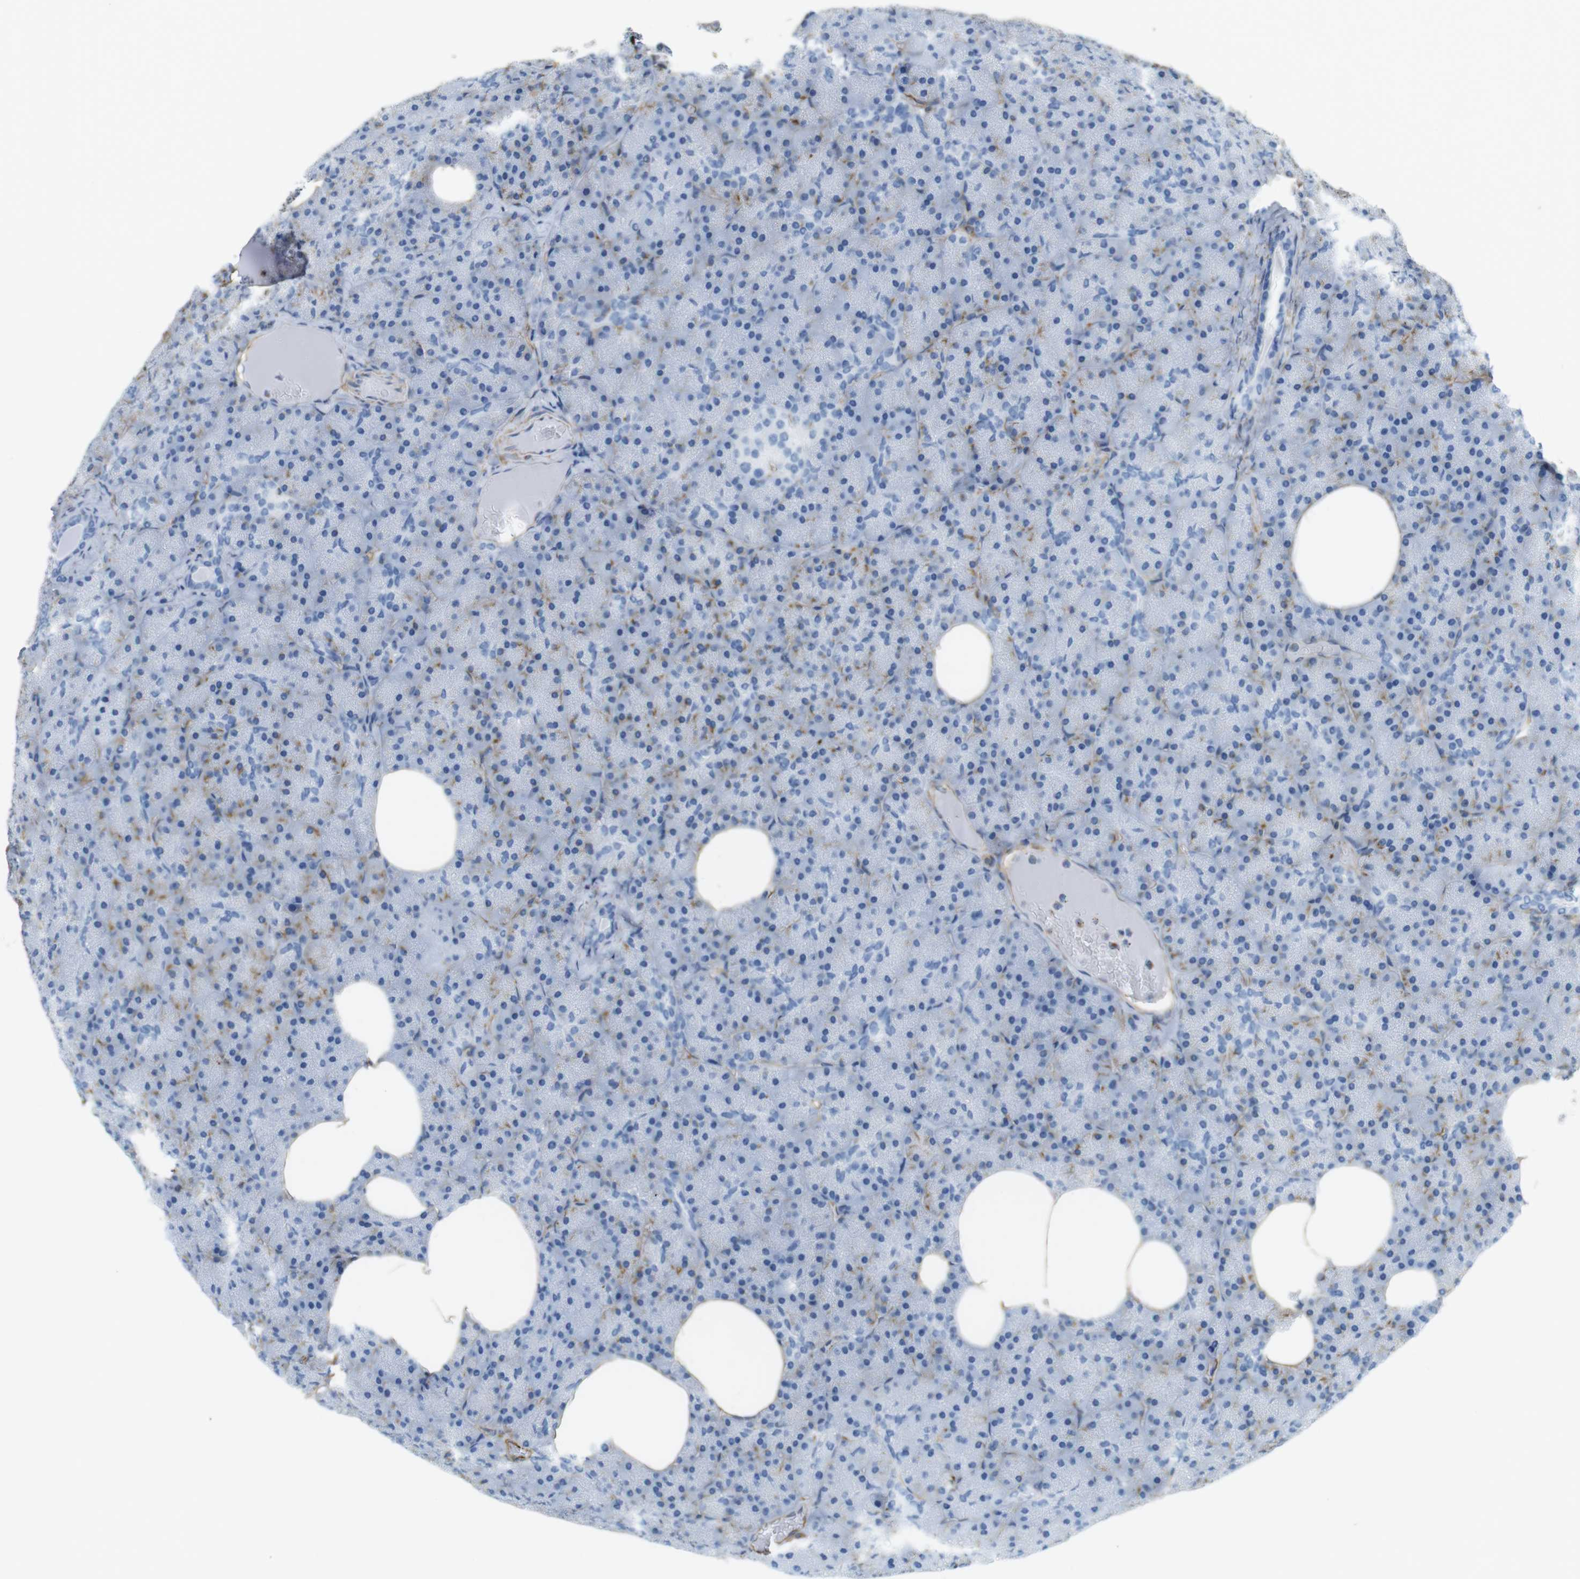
{"staining": {"intensity": "negative", "quantity": "none", "location": "none"}, "tissue": "pancreas", "cell_type": "Exocrine glandular cells", "image_type": "normal", "snomed": [{"axis": "morphology", "description": "Normal tissue, NOS"}, {"axis": "topography", "description": "Pancreas"}], "caption": "This is a histopathology image of immunohistochemistry (IHC) staining of benign pancreas, which shows no expression in exocrine glandular cells. (DAB (3,3'-diaminobenzidine) IHC, high magnification).", "gene": "MS4A10", "patient": {"sex": "female", "age": 35}}